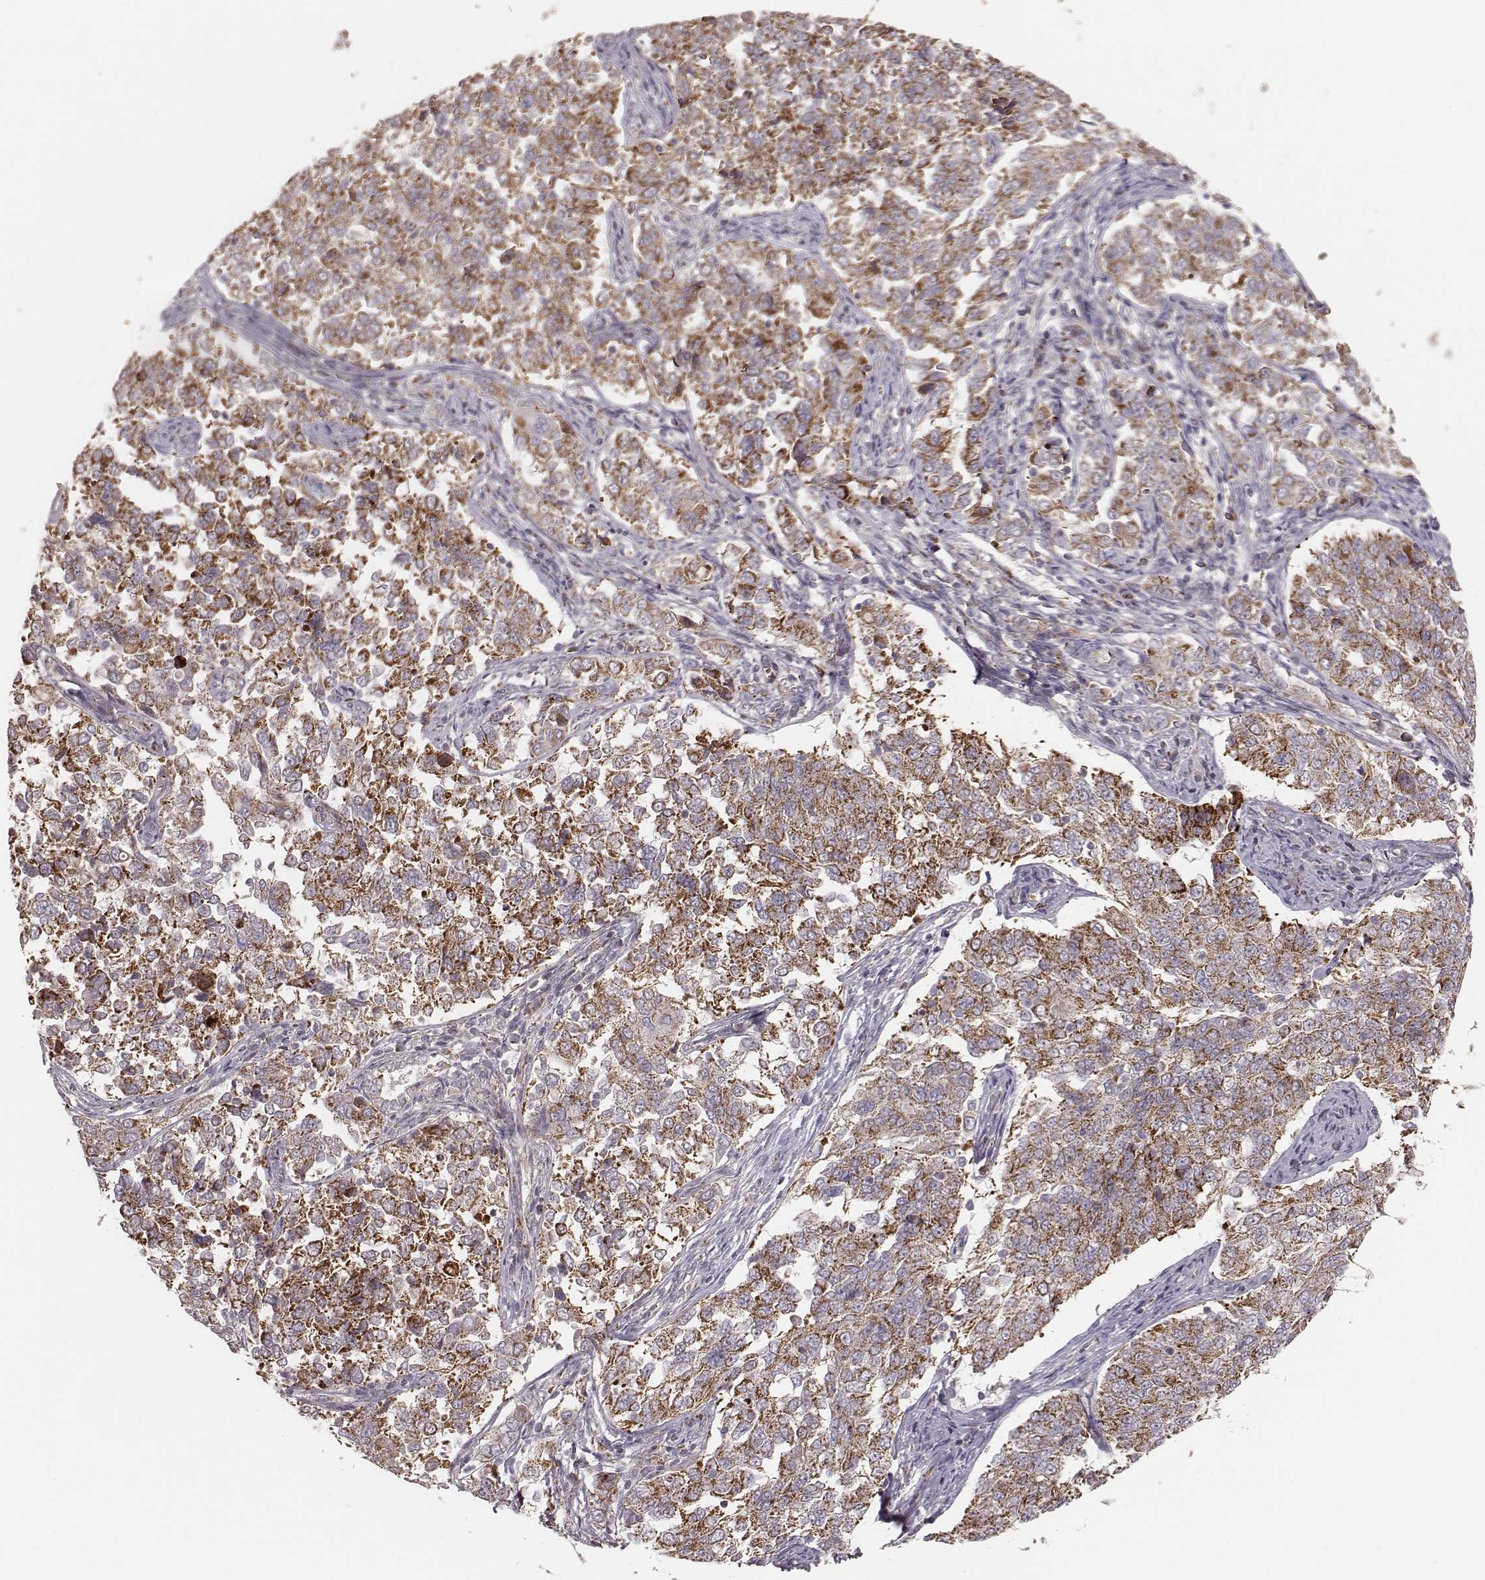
{"staining": {"intensity": "moderate", "quantity": ">75%", "location": "cytoplasmic/membranous"}, "tissue": "endometrial cancer", "cell_type": "Tumor cells", "image_type": "cancer", "snomed": [{"axis": "morphology", "description": "Adenocarcinoma, NOS"}, {"axis": "topography", "description": "Endometrium"}], "caption": "Protein expression by immunohistochemistry displays moderate cytoplasmic/membranous positivity in approximately >75% of tumor cells in adenocarcinoma (endometrial). Nuclei are stained in blue.", "gene": "TUFM", "patient": {"sex": "female", "age": 43}}